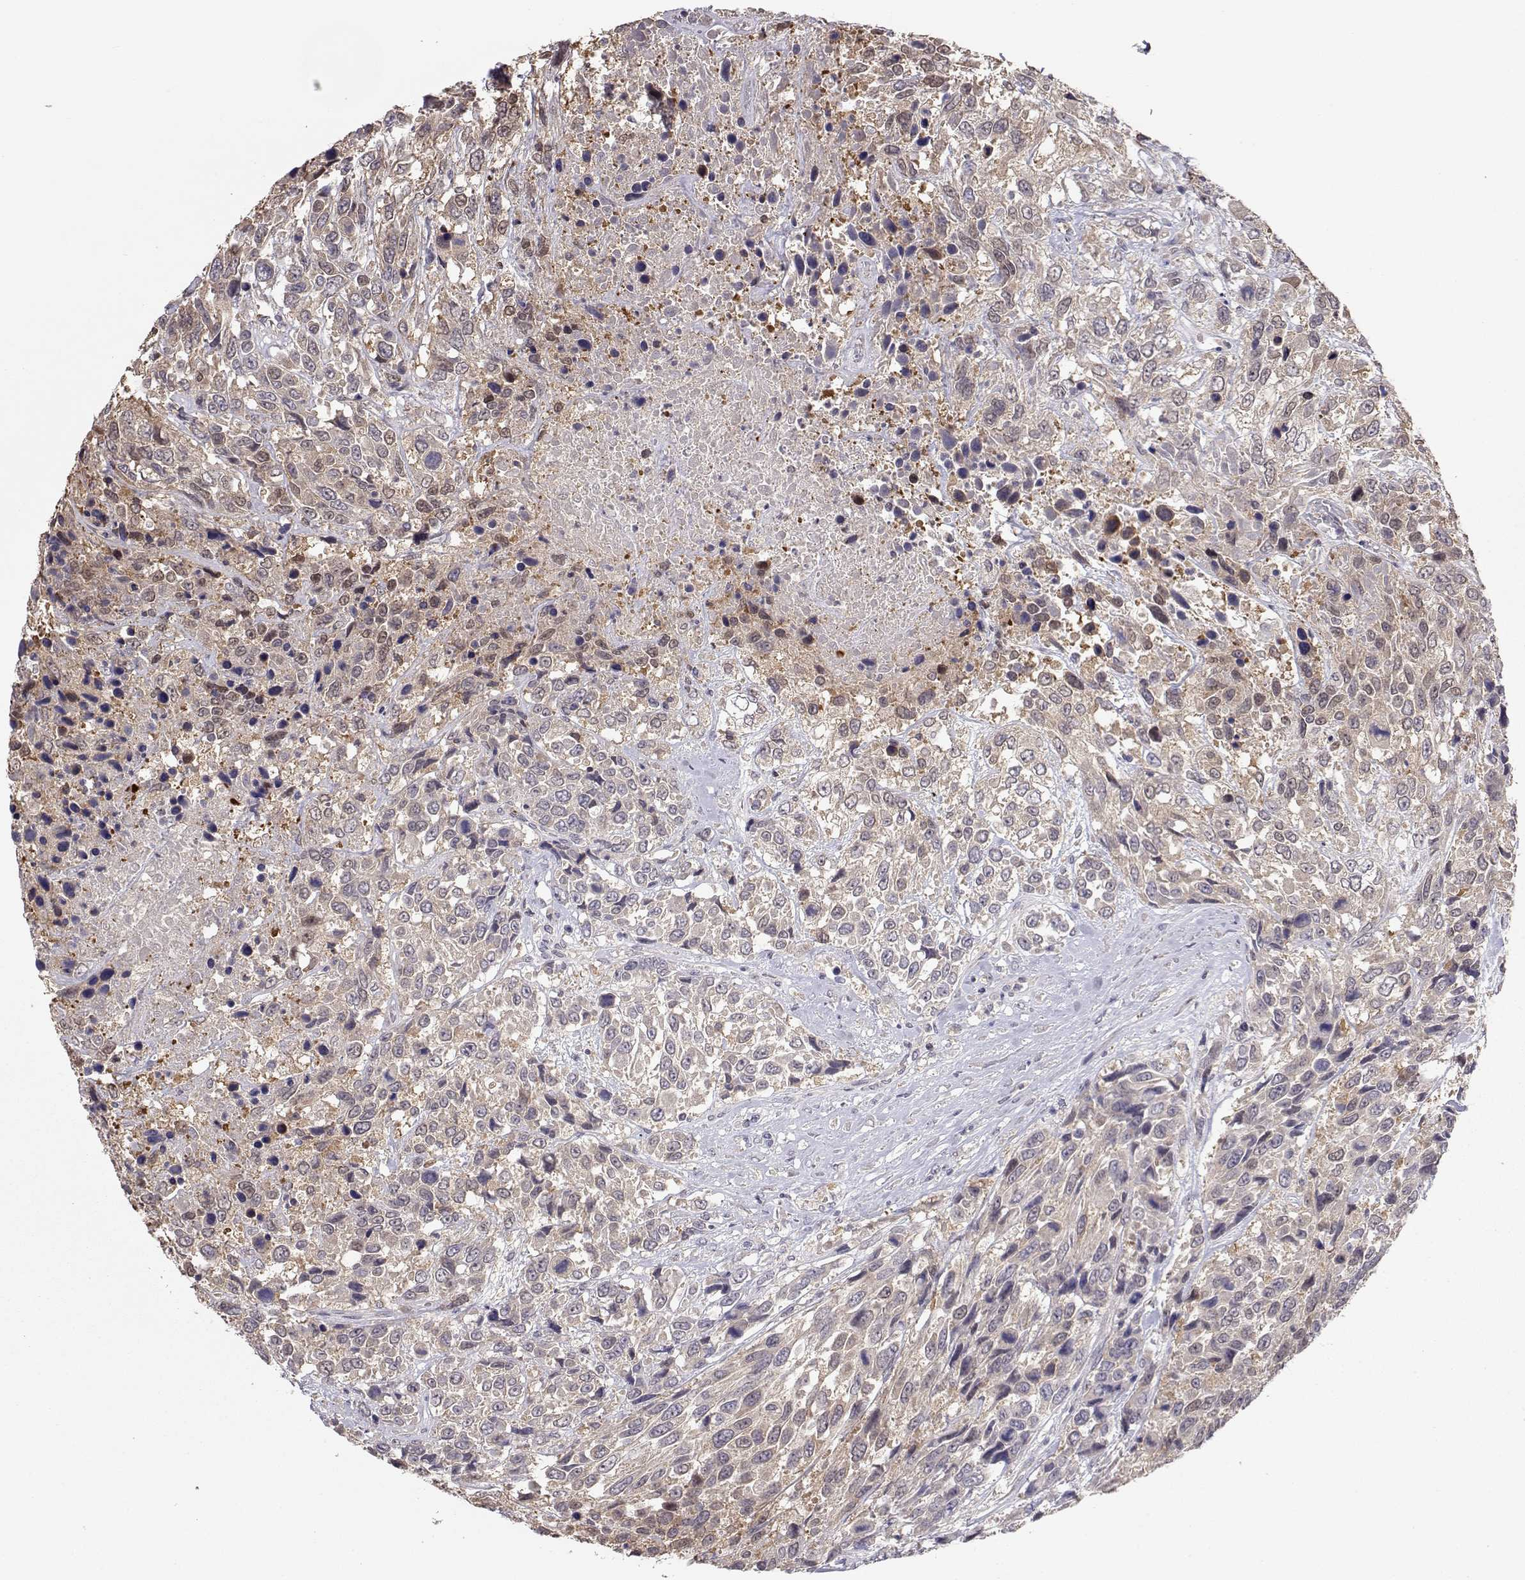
{"staining": {"intensity": "weak", "quantity": "<25%", "location": "cytoplasmic/membranous"}, "tissue": "urothelial cancer", "cell_type": "Tumor cells", "image_type": "cancer", "snomed": [{"axis": "morphology", "description": "Urothelial carcinoma, High grade"}, {"axis": "topography", "description": "Urinary bladder"}], "caption": "Image shows no significant protein expression in tumor cells of high-grade urothelial carcinoma.", "gene": "NCAM2", "patient": {"sex": "female", "age": 70}}